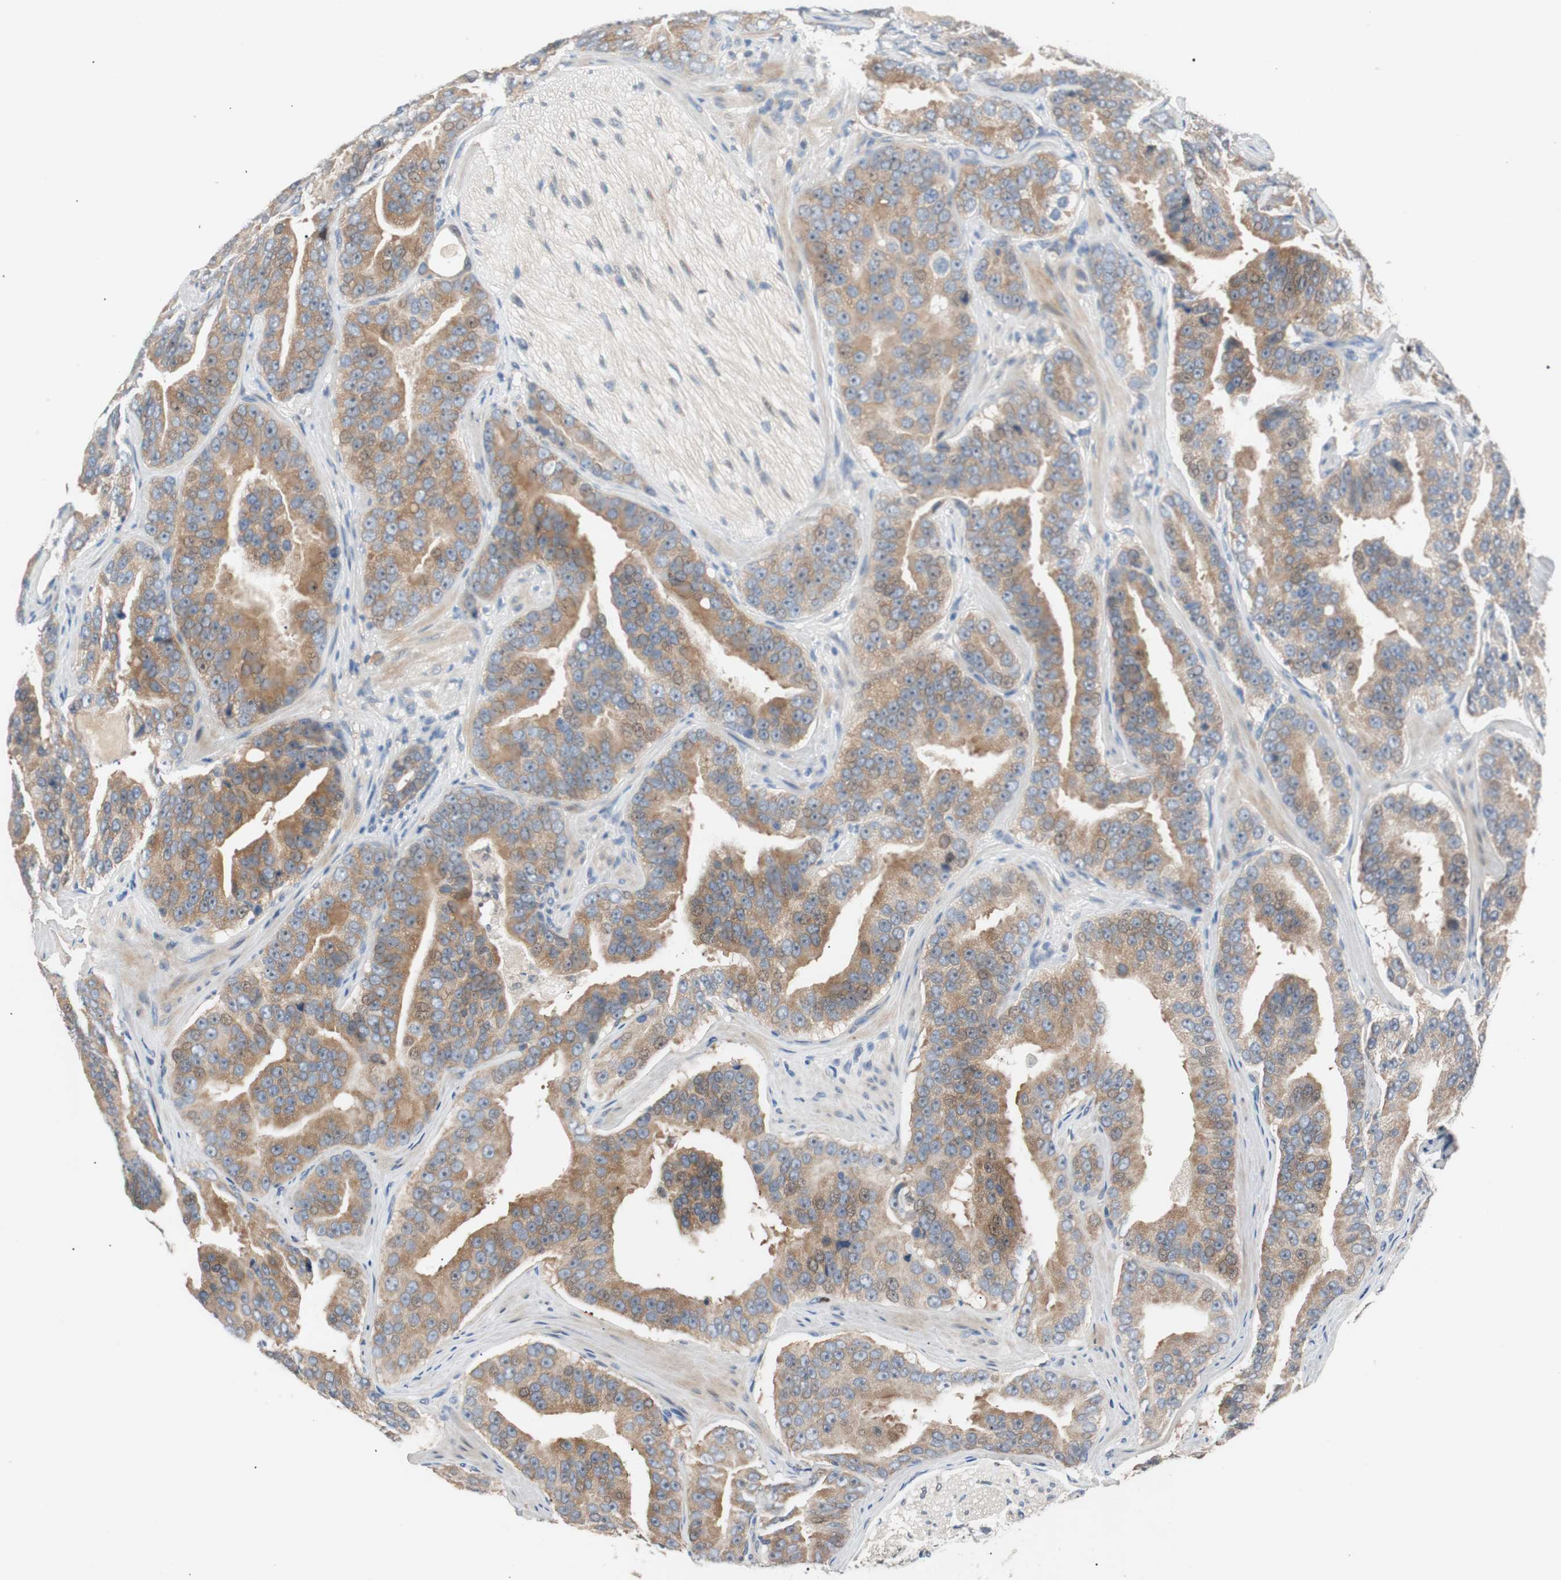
{"staining": {"intensity": "moderate", "quantity": ">75%", "location": "cytoplasmic/membranous"}, "tissue": "prostate cancer", "cell_type": "Tumor cells", "image_type": "cancer", "snomed": [{"axis": "morphology", "description": "Adenocarcinoma, Low grade"}, {"axis": "topography", "description": "Prostate"}], "caption": "Protein expression by immunohistochemistry exhibits moderate cytoplasmic/membranous expression in about >75% of tumor cells in prostate cancer.", "gene": "PCK1", "patient": {"sex": "male", "age": 59}}